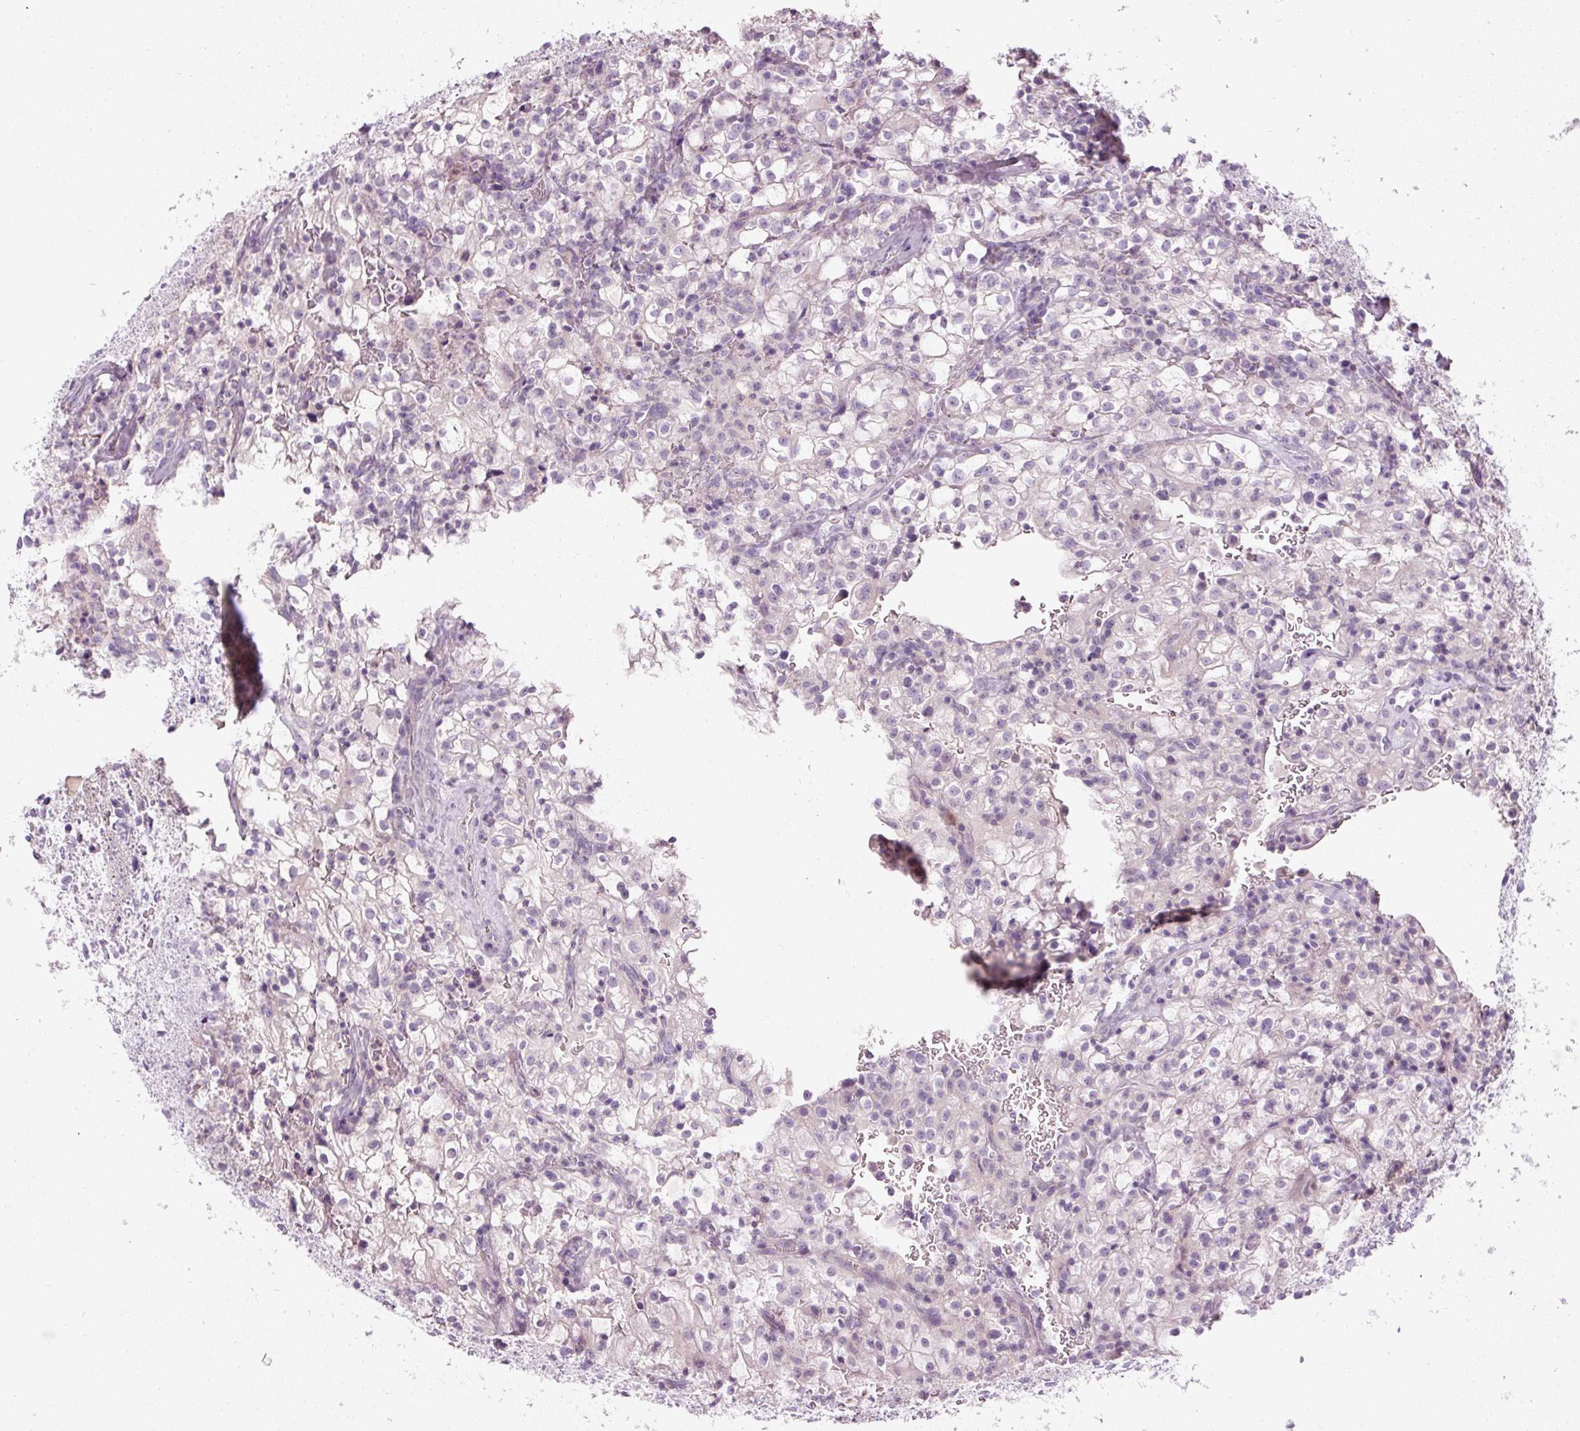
{"staining": {"intensity": "negative", "quantity": "none", "location": "none"}, "tissue": "renal cancer", "cell_type": "Tumor cells", "image_type": "cancer", "snomed": [{"axis": "morphology", "description": "Adenocarcinoma, NOS"}, {"axis": "topography", "description": "Kidney"}], "caption": "The image displays no staining of tumor cells in adenocarcinoma (renal).", "gene": "MUC5AC", "patient": {"sex": "female", "age": 74}}